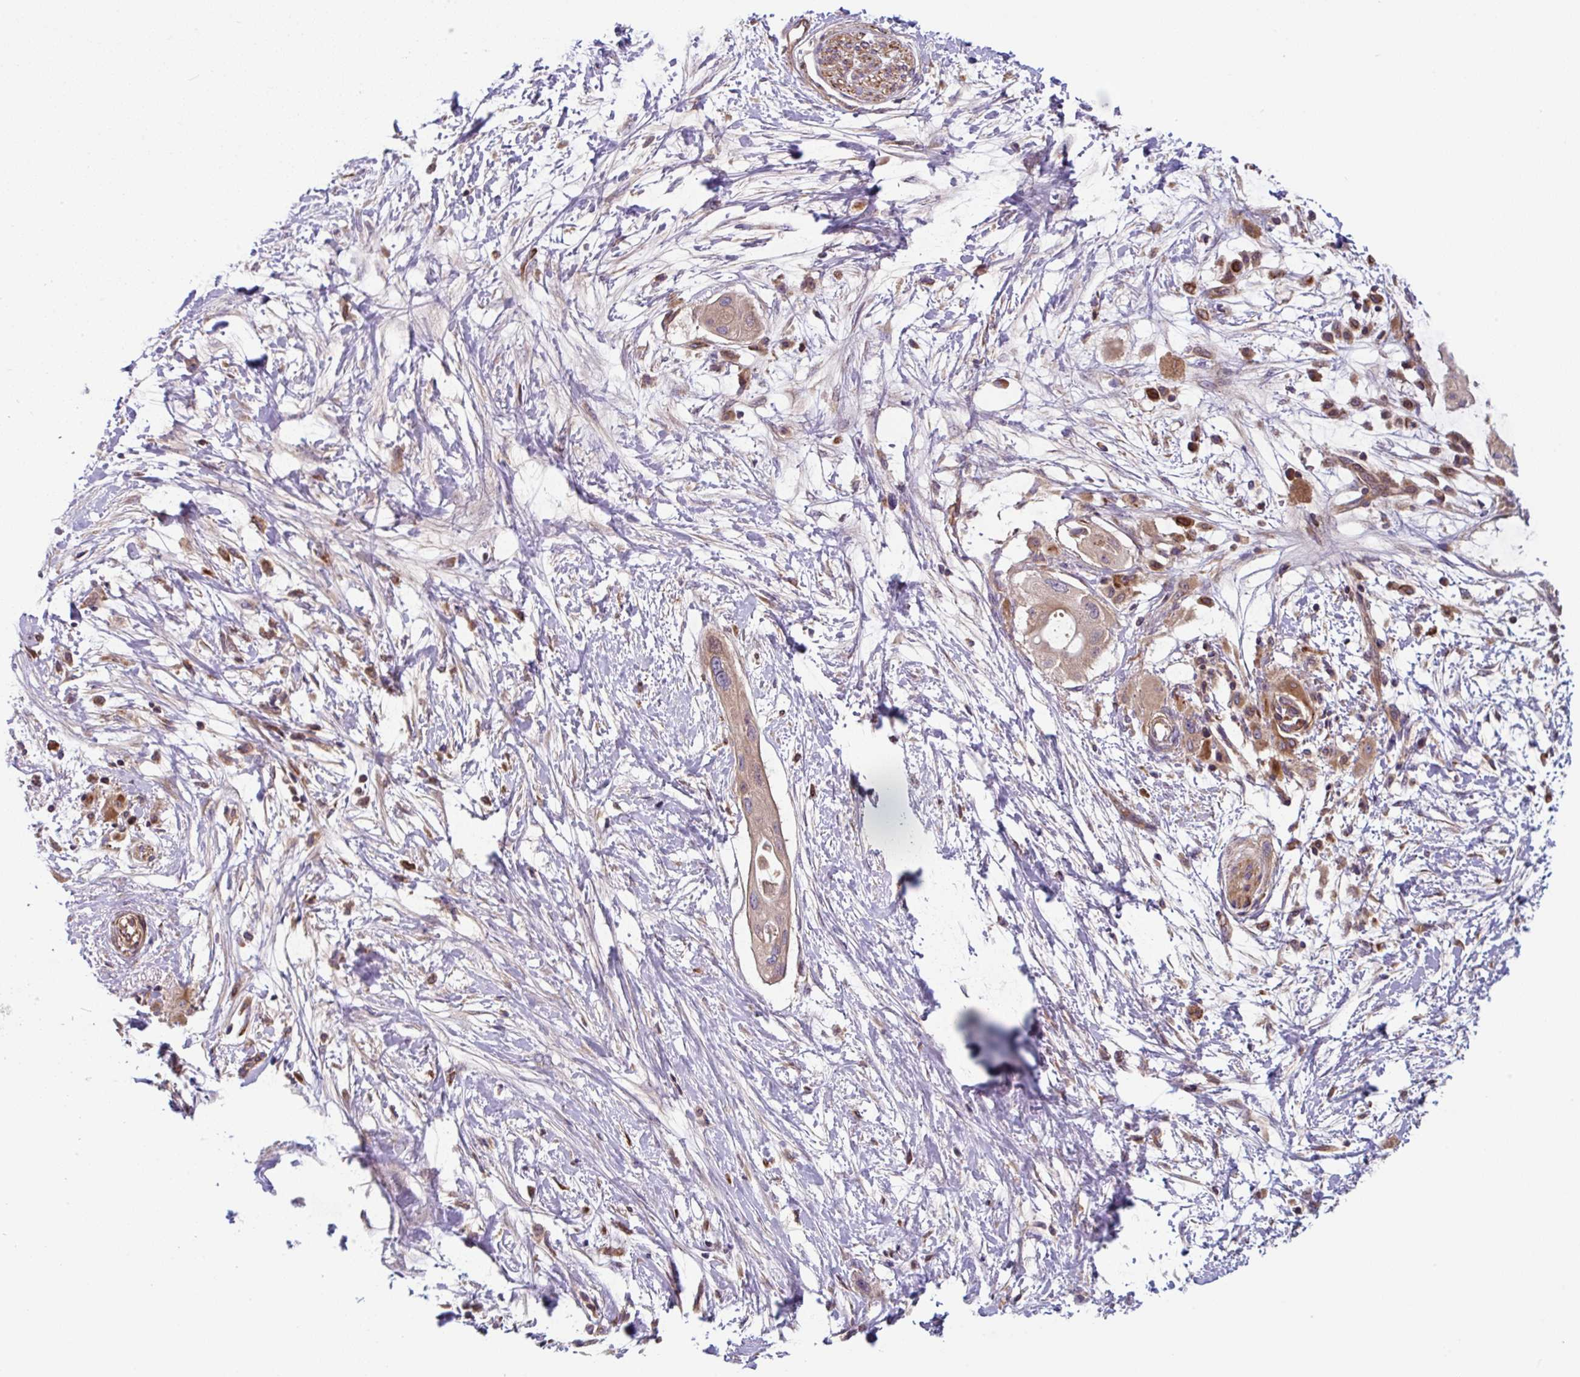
{"staining": {"intensity": "weak", "quantity": ">75%", "location": "cytoplasmic/membranous"}, "tissue": "pancreatic cancer", "cell_type": "Tumor cells", "image_type": "cancer", "snomed": [{"axis": "morphology", "description": "Adenocarcinoma, NOS"}, {"axis": "topography", "description": "Pancreas"}], "caption": "Immunohistochemical staining of human pancreatic adenocarcinoma exhibits low levels of weak cytoplasmic/membranous staining in approximately >75% of tumor cells. The staining was performed using DAB (3,3'-diaminobenzidine) to visualize the protein expression in brown, while the nuclei were stained in blue with hematoxylin (Magnification: 20x).", "gene": "APOBEC3D", "patient": {"sex": "male", "age": 68}}